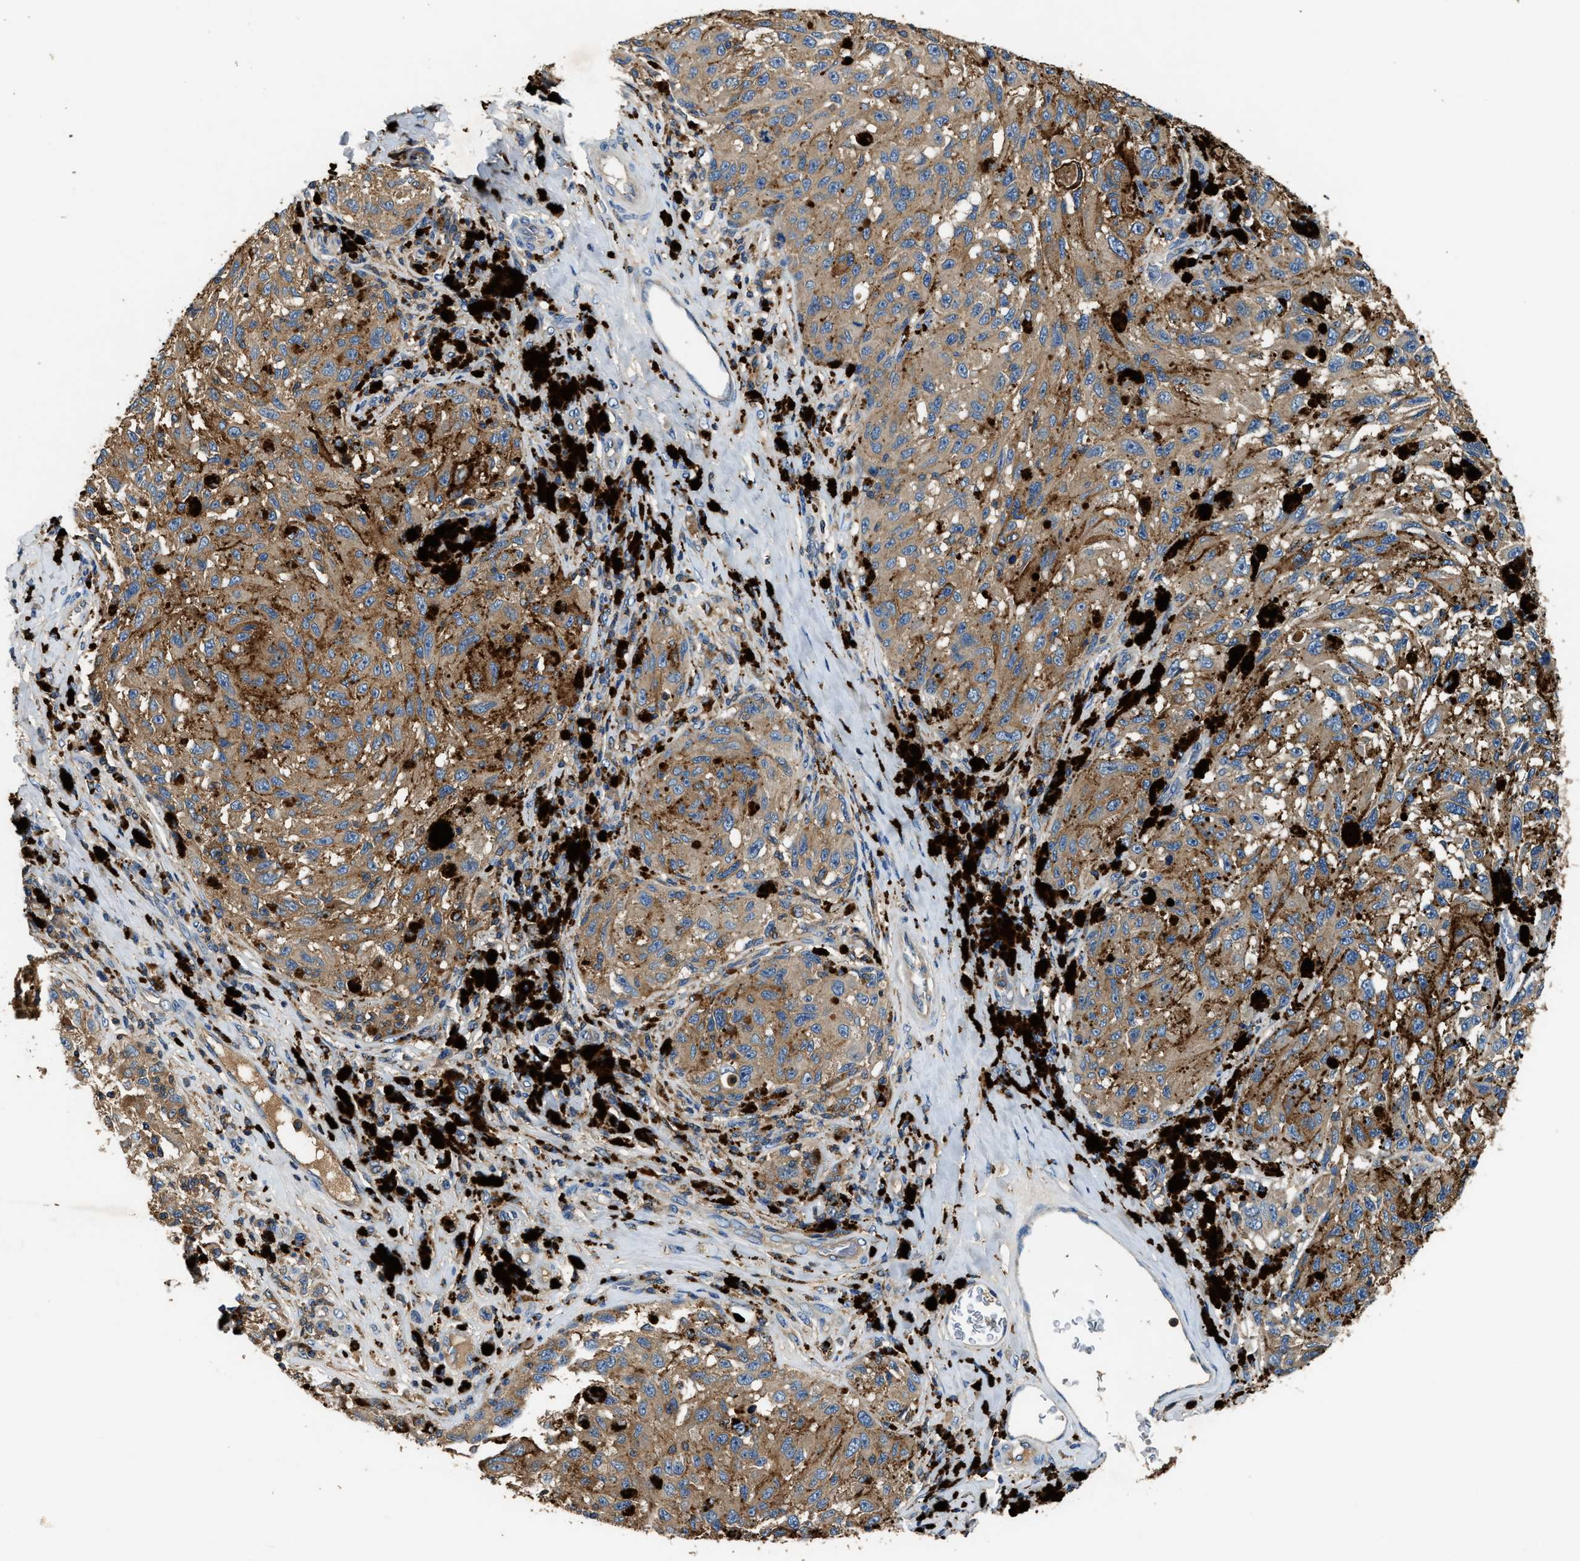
{"staining": {"intensity": "weak", "quantity": ">75%", "location": "cytoplasmic/membranous"}, "tissue": "melanoma", "cell_type": "Tumor cells", "image_type": "cancer", "snomed": [{"axis": "morphology", "description": "Malignant melanoma, NOS"}, {"axis": "topography", "description": "Skin"}], "caption": "The image demonstrates immunohistochemical staining of malignant melanoma. There is weak cytoplasmic/membranous staining is present in about >75% of tumor cells.", "gene": "BLOC1S1", "patient": {"sex": "female", "age": 73}}